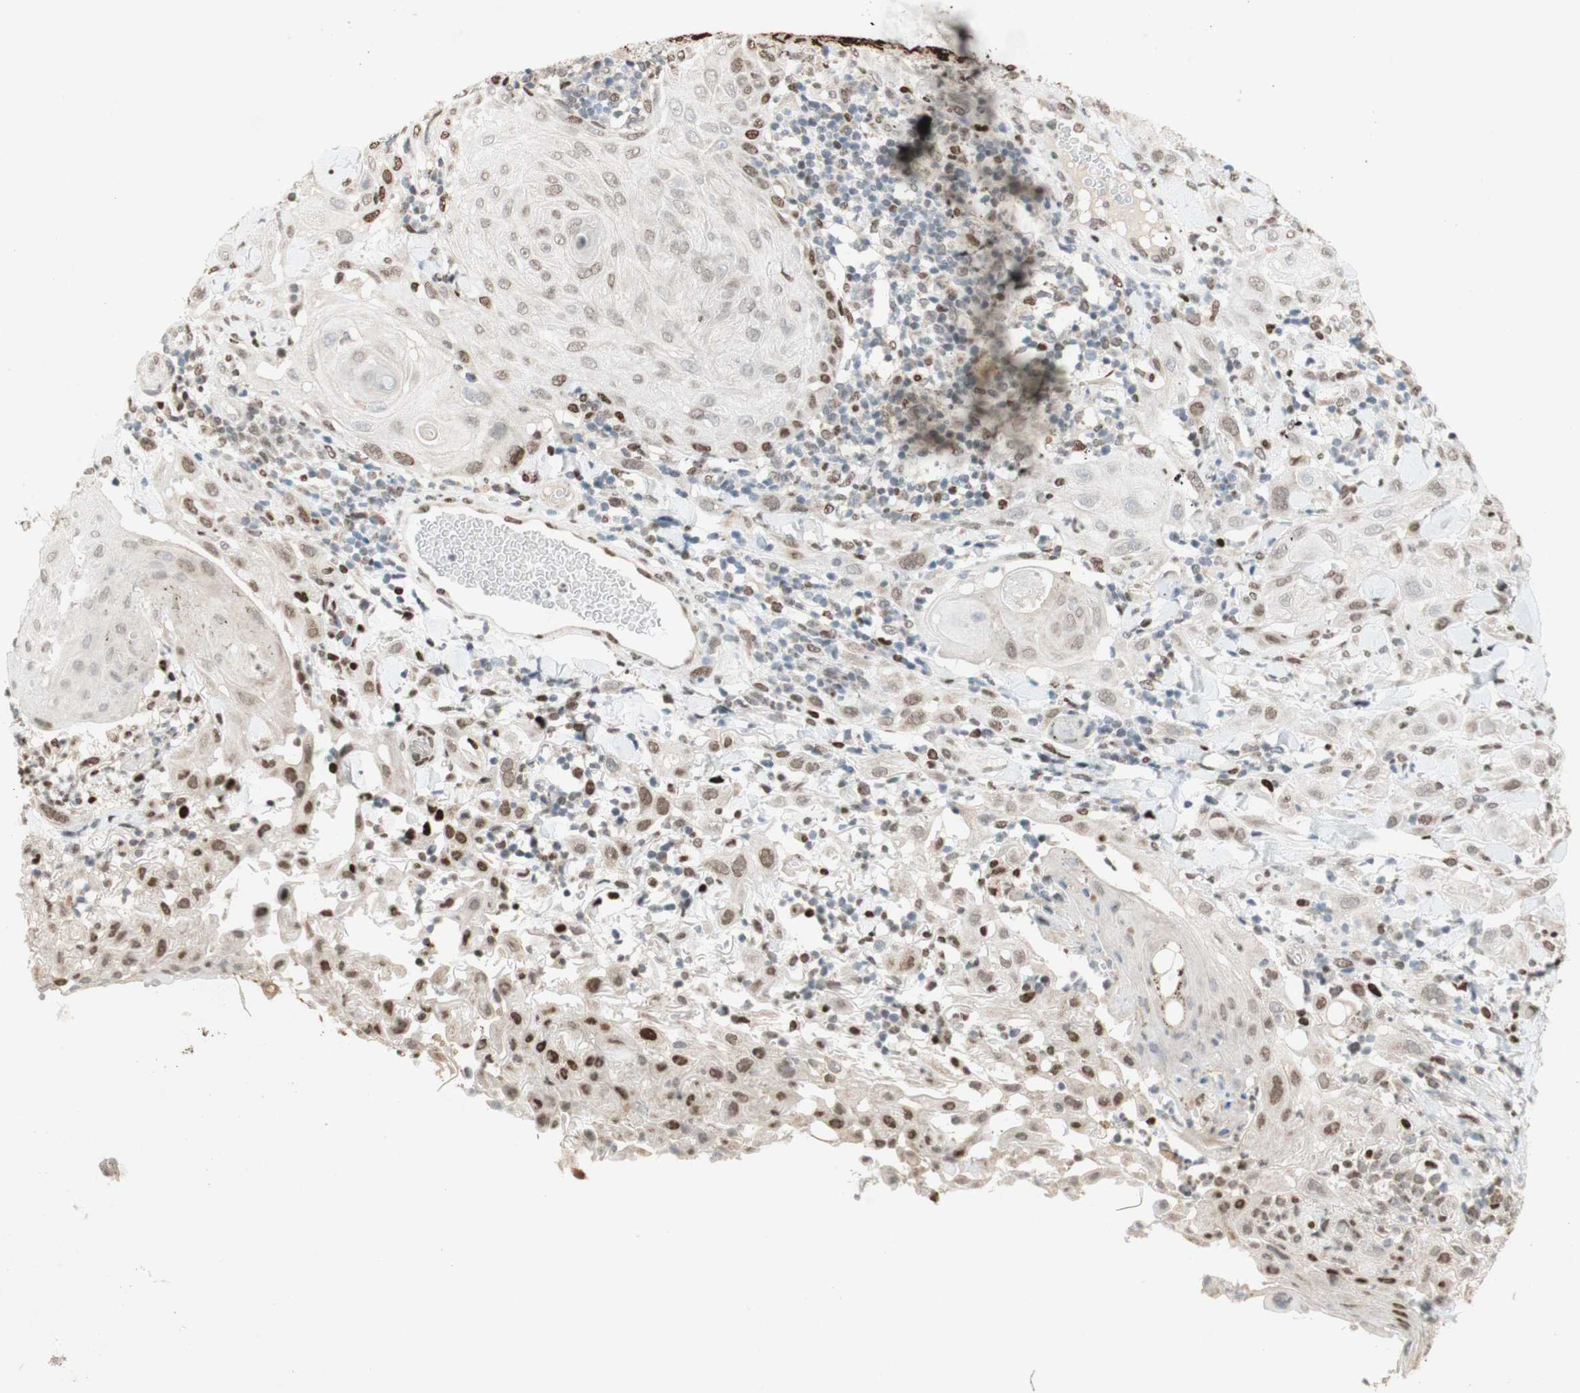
{"staining": {"intensity": "weak", "quantity": "25%-75%", "location": "cytoplasmic/membranous,nuclear"}, "tissue": "skin cancer", "cell_type": "Tumor cells", "image_type": "cancer", "snomed": [{"axis": "morphology", "description": "Squamous cell carcinoma, NOS"}, {"axis": "topography", "description": "Skin"}], "caption": "Human skin cancer (squamous cell carcinoma) stained with a brown dye displays weak cytoplasmic/membranous and nuclear positive expression in about 25%-75% of tumor cells.", "gene": "DNMT3A", "patient": {"sex": "male", "age": 24}}